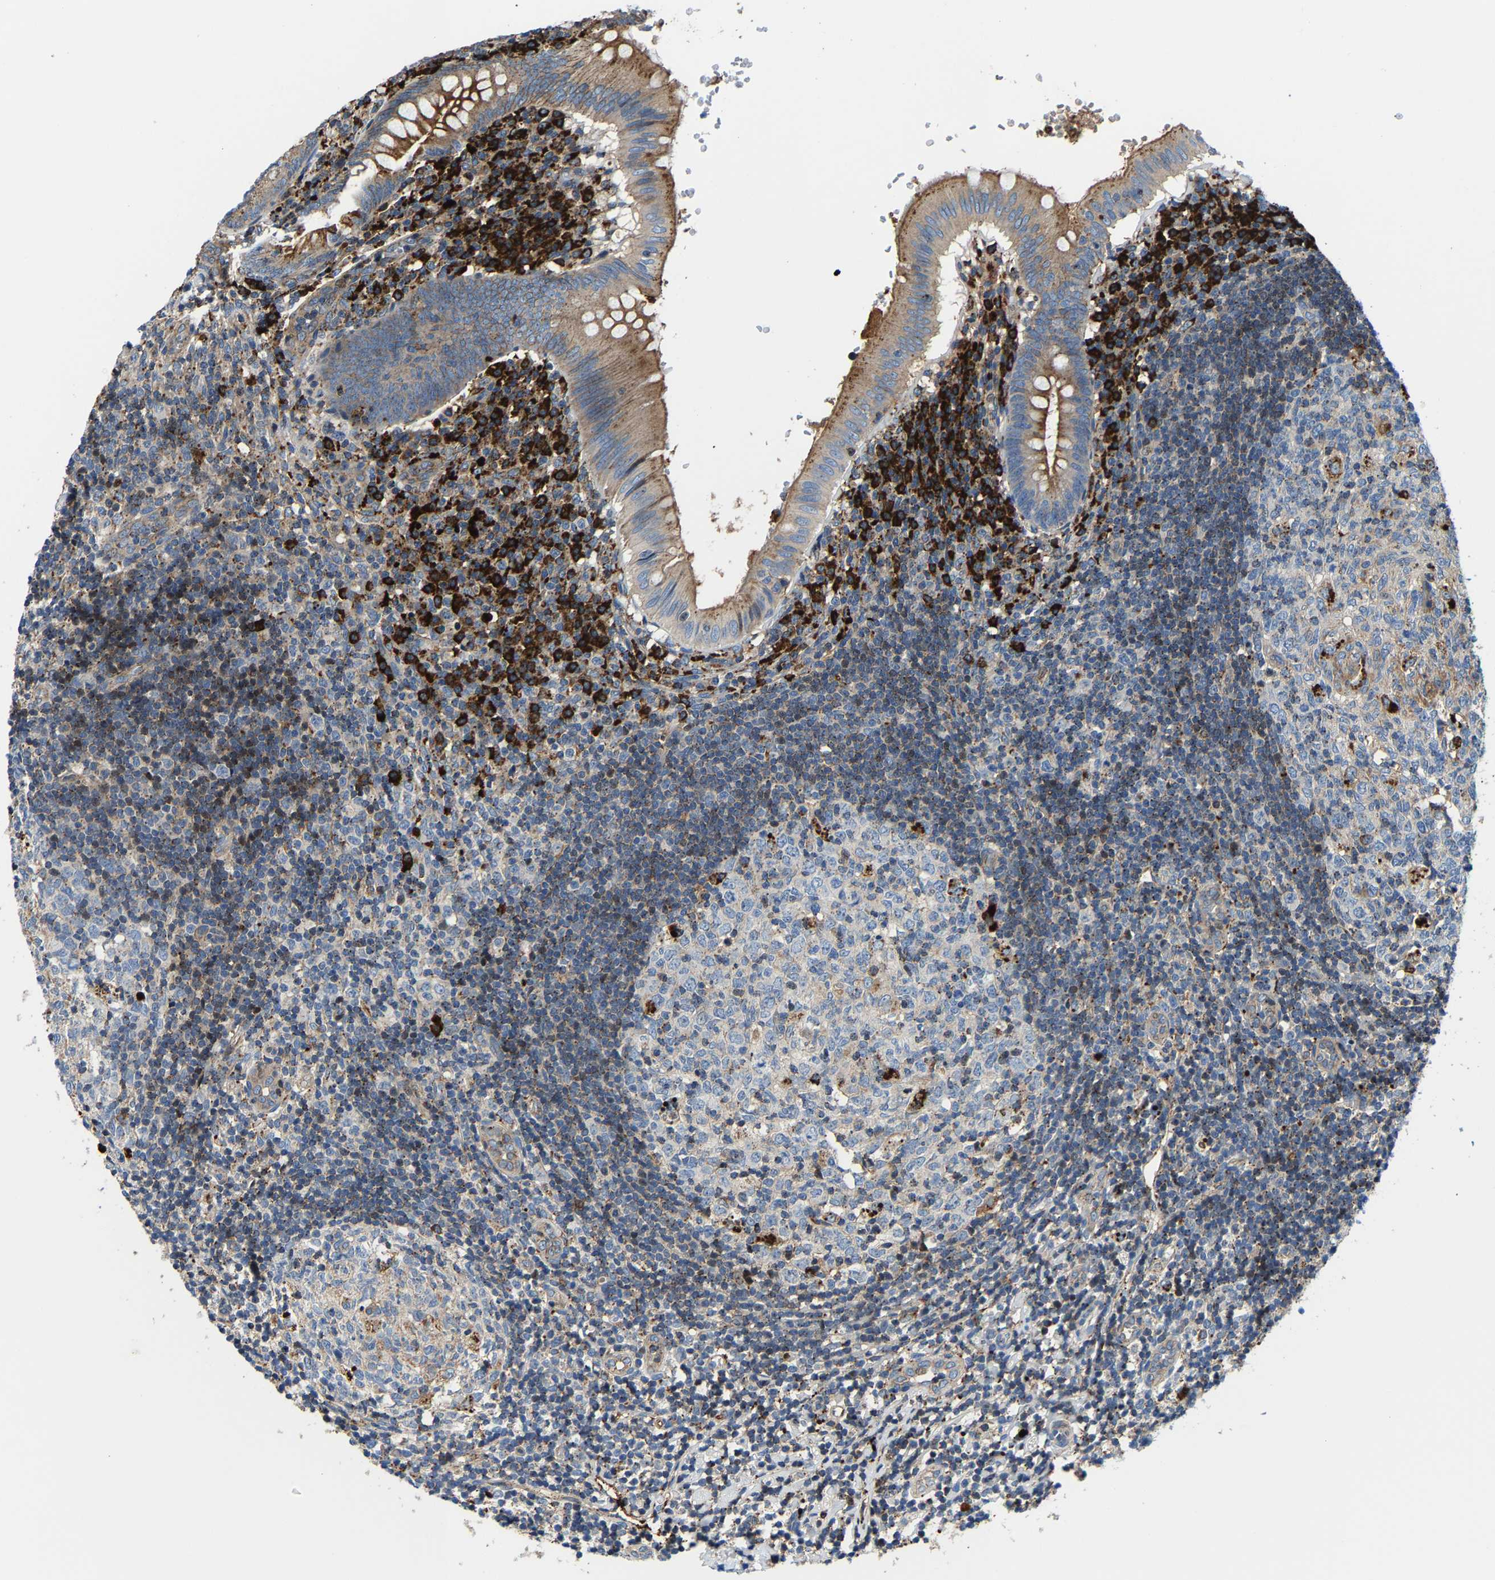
{"staining": {"intensity": "moderate", "quantity": ">75%", "location": "cytoplasmic/membranous"}, "tissue": "appendix", "cell_type": "Glandular cells", "image_type": "normal", "snomed": [{"axis": "morphology", "description": "Normal tissue, NOS"}, {"axis": "topography", "description": "Appendix"}], "caption": "Glandular cells demonstrate medium levels of moderate cytoplasmic/membranous positivity in approximately >75% of cells in unremarkable human appendix. (Stains: DAB (3,3'-diaminobenzidine) in brown, nuclei in blue, Microscopy: brightfield microscopy at high magnification).", "gene": "DPP7", "patient": {"sex": "male", "age": 8}}